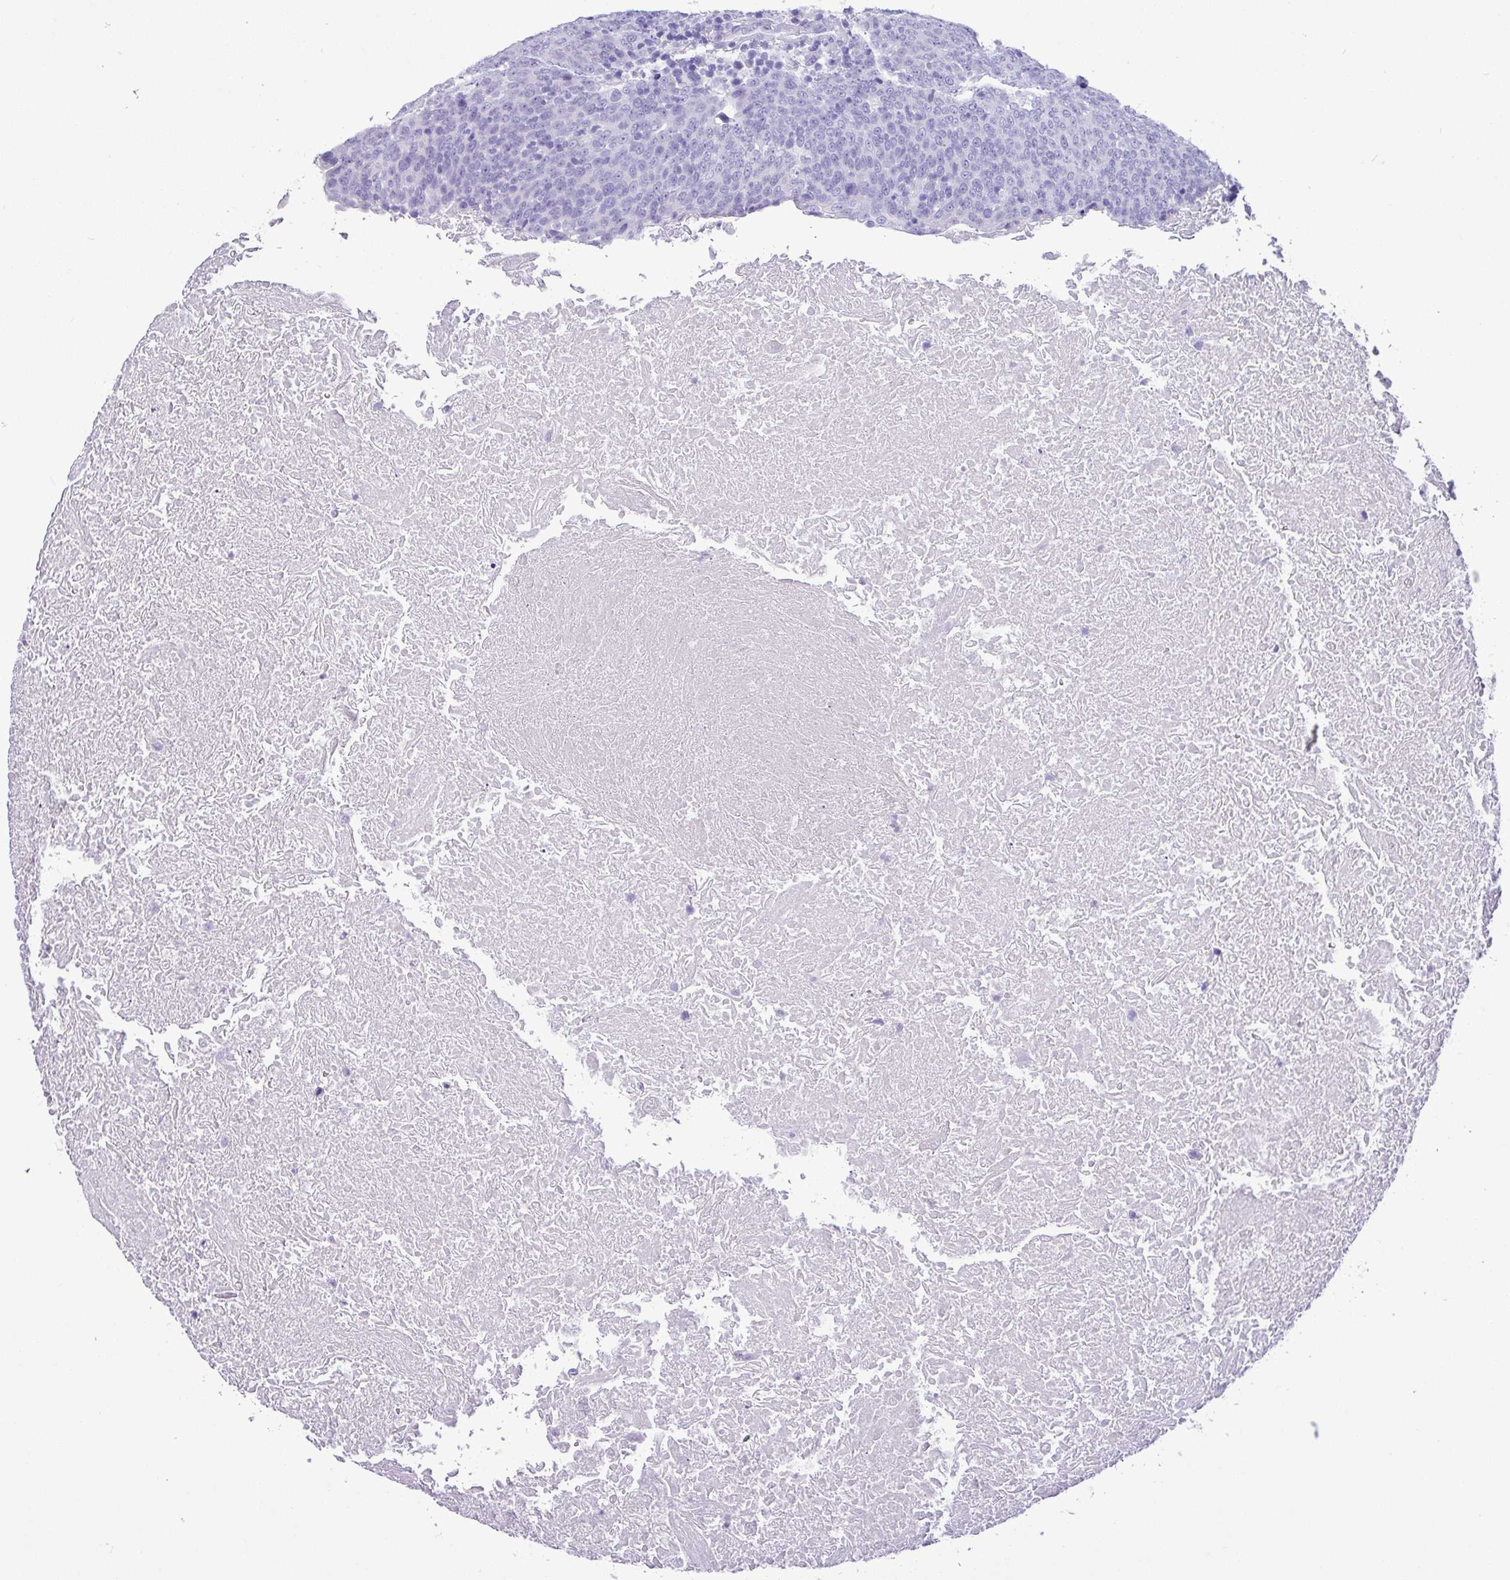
{"staining": {"intensity": "negative", "quantity": "none", "location": "none"}, "tissue": "head and neck cancer", "cell_type": "Tumor cells", "image_type": "cancer", "snomed": [{"axis": "morphology", "description": "Squamous cell carcinoma, NOS"}, {"axis": "morphology", "description": "Squamous cell carcinoma, metastatic, NOS"}, {"axis": "topography", "description": "Lymph node"}, {"axis": "topography", "description": "Head-Neck"}], "caption": "DAB (3,3'-diaminobenzidine) immunohistochemical staining of head and neck squamous cell carcinoma demonstrates no significant positivity in tumor cells.", "gene": "CKMT2", "patient": {"sex": "male", "age": 62}}